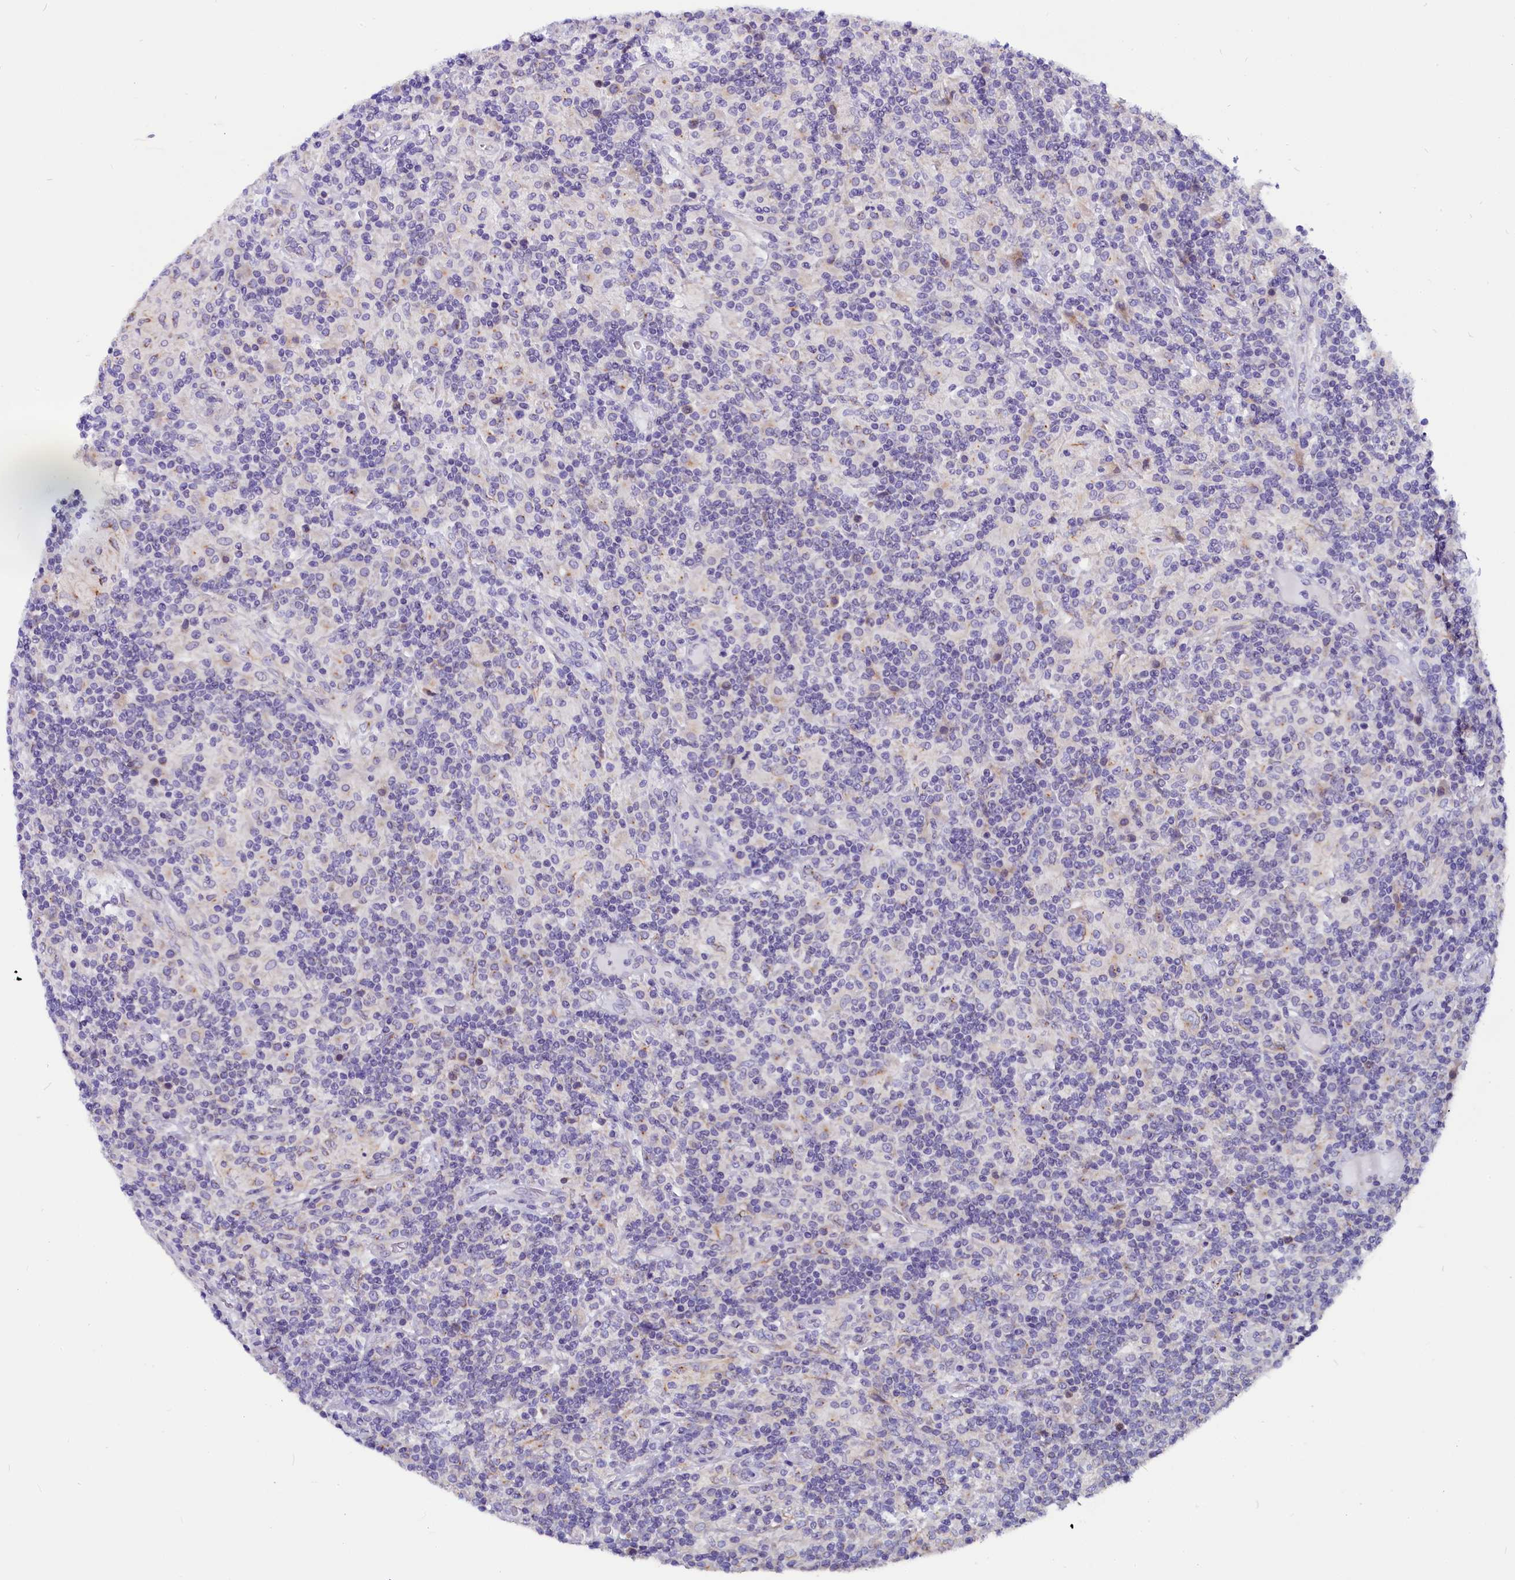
{"staining": {"intensity": "negative", "quantity": "none", "location": "none"}, "tissue": "lymphoma", "cell_type": "Tumor cells", "image_type": "cancer", "snomed": [{"axis": "morphology", "description": "Hodgkin's disease, NOS"}, {"axis": "topography", "description": "Lymph node"}], "caption": "High magnification brightfield microscopy of lymphoma stained with DAB (brown) and counterstained with hematoxylin (blue): tumor cells show no significant positivity.", "gene": "CEP170", "patient": {"sex": "male", "age": 70}}